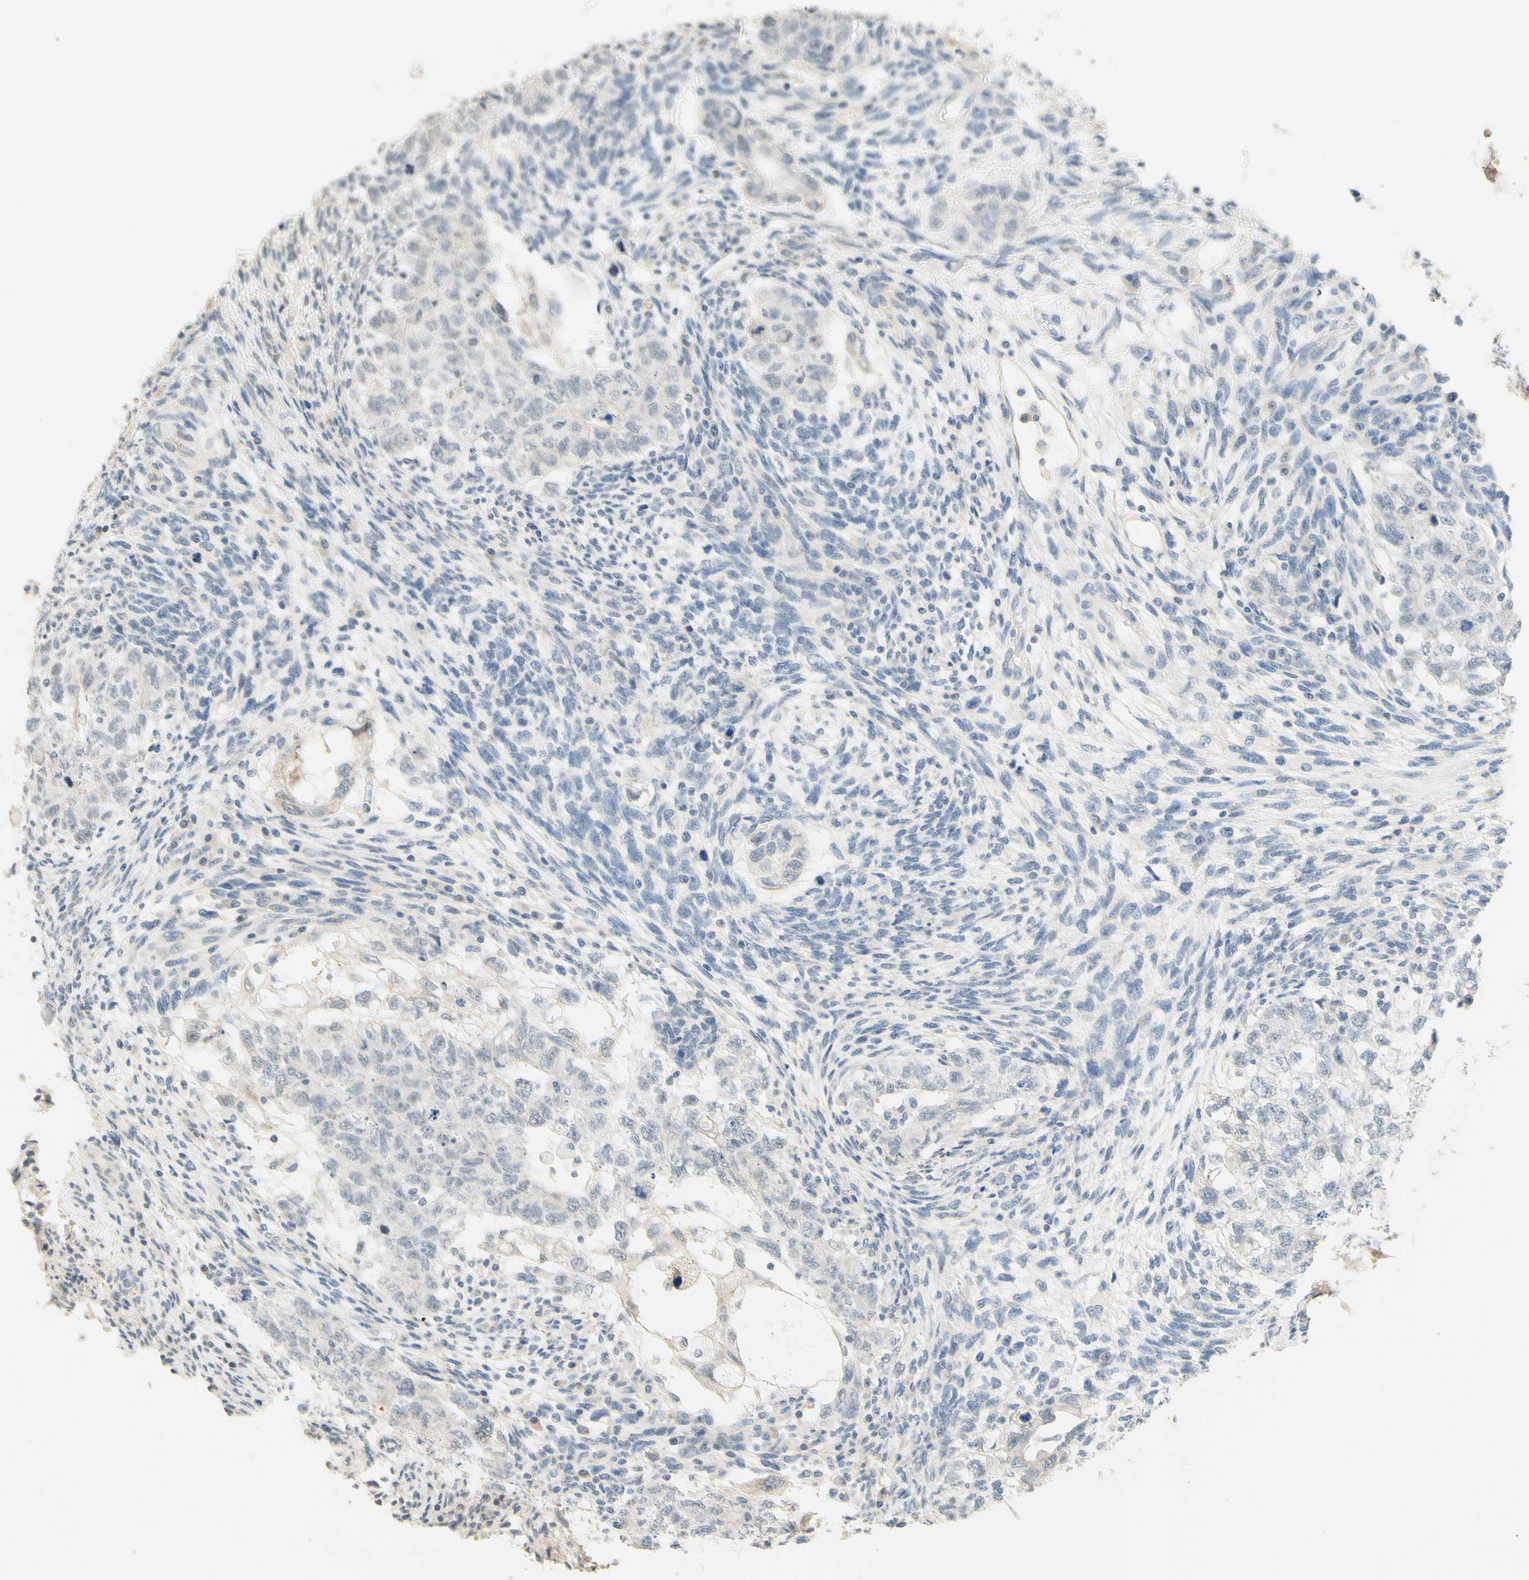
{"staining": {"intensity": "weak", "quantity": "<25%", "location": "cytoplasmic/membranous"}, "tissue": "testis cancer", "cell_type": "Tumor cells", "image_type": "cancer", "snomed": [{"axis": "morphology", "description": "Normal tissue, NOS"}, {"axis": "morphology", "description": "Carcinoma, Embryonal, NOS"}, {"axis": "topography", "description": "Testis"}], "caption": "Immunohistochemistry (IHC) image of neoplastic tissue: testis cancer stained with DAB (3,3'-diaminobenzidine) displays no significant protein positivity in tumor cells.", "gene": "MAG", "patient": {"sex": "male", "age": 36}}